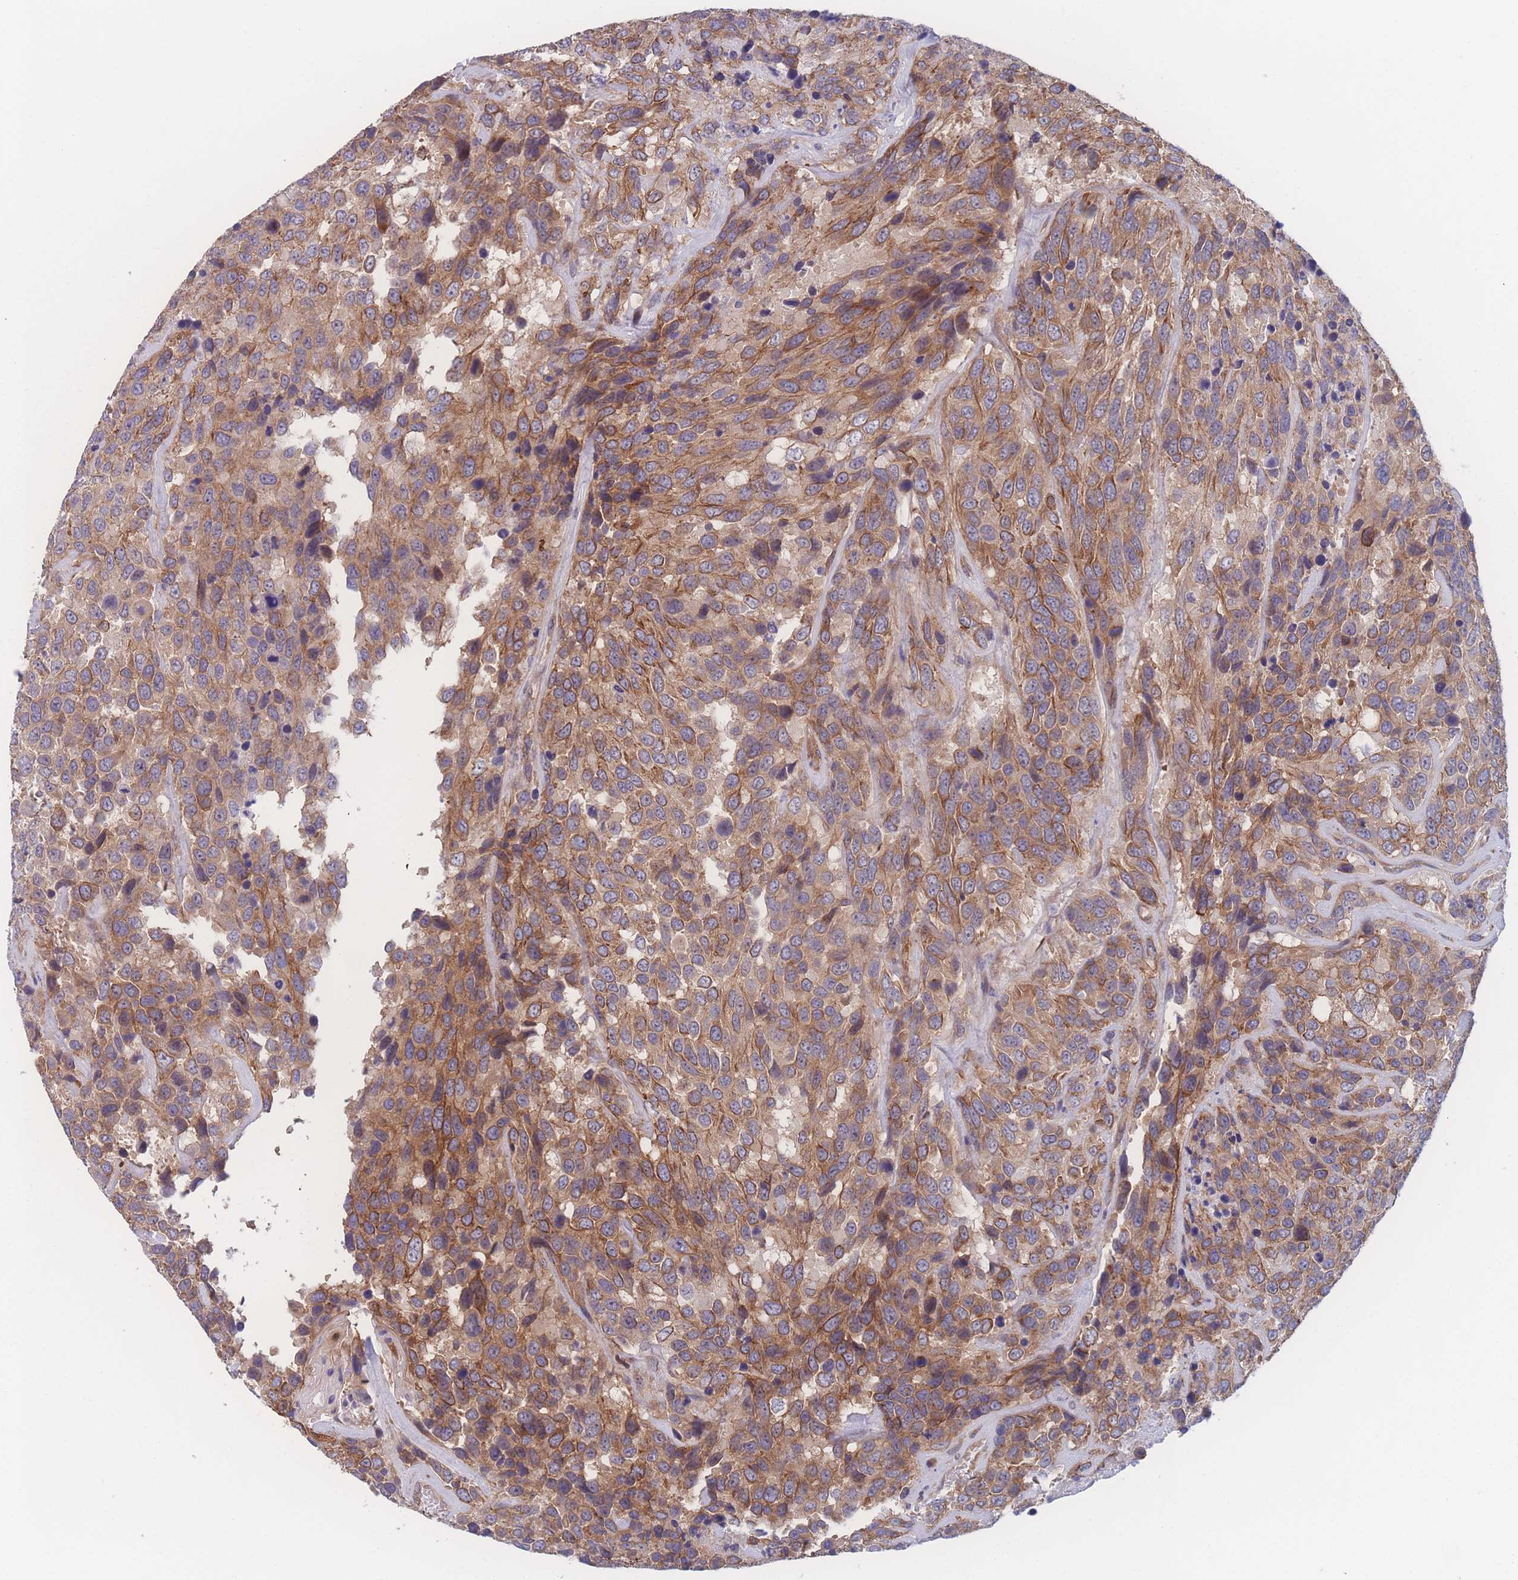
{"staining": {"intensity": "moderate", "quantity": ">75%", "location": "cytoplasmic/membranous"}, "tissue": "urothelial cancer", "cell_type": "Tumor cells", "image_type": "cancer", "snomed": [{"axis": "morphology", "description": "Urothelial carcinoma, High grade"}, {"axis": "topography", "description": "Urinary bladder"}], "caption": "An IHC image of neoplastic tissue is shown. Protein staining in brown labels moderate cytoplasmic/membranous positivity in high-grade urothelial carcinoma within tumor cells.", "gene": "CFAP97", "patient": {"sex": "female", "age": 70}}